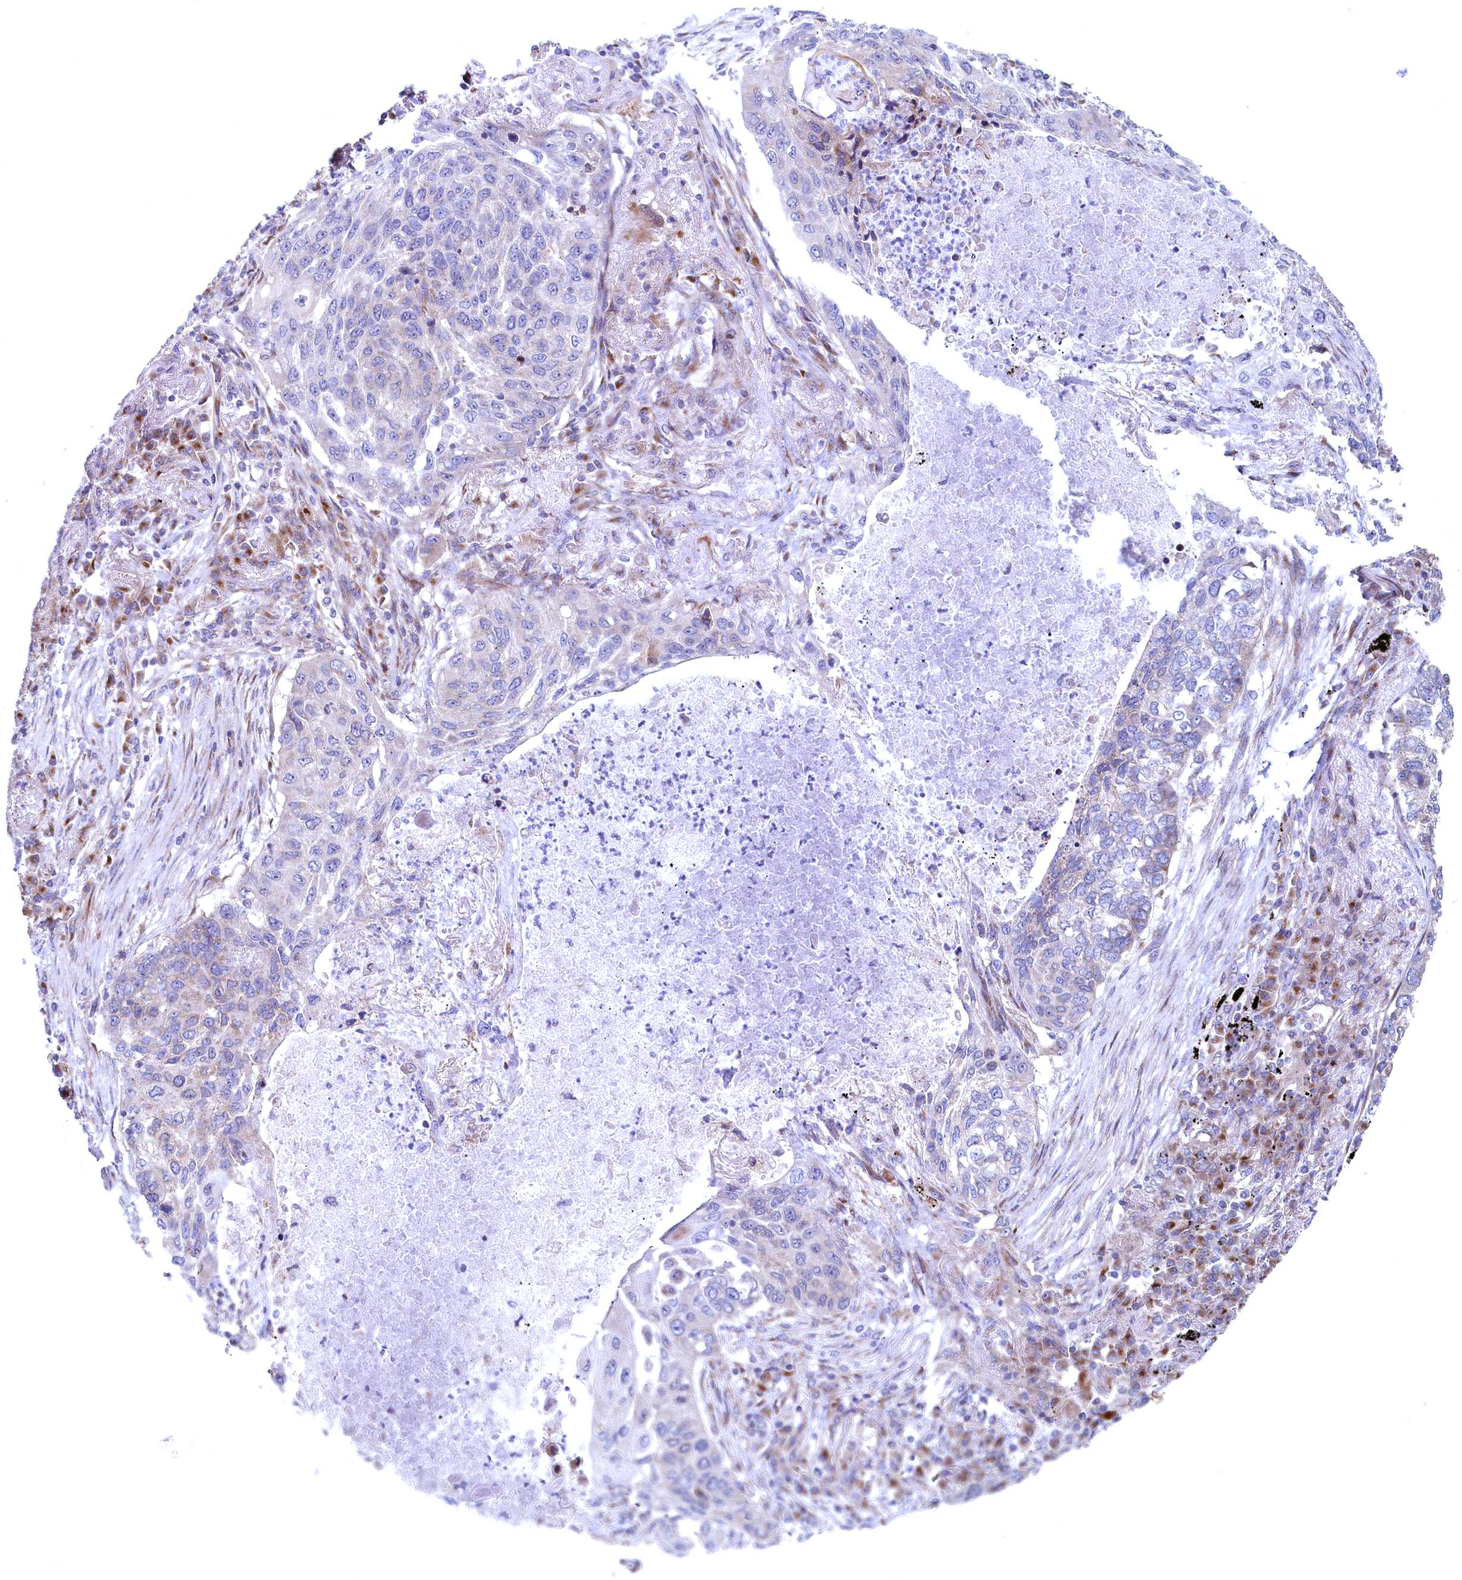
{"staining": {"intensity": "negative", "quantity": "none", "location": "none"}, "tissue": "lung cancer", "cell_type": "Tumor cells", "image_type": "cancer", "snomed": [{"axis": "morphology", "description": "Squamous cell carcinoma, NOS"}, {"axis": "topography", "description": "Lung"}], "caption": "The IHC image has no significant positivity in tumor cells of lung cancer (squamous cell carcinoma) tissue.", "gene": "MTFMT", "patient": {"sex": "female", "age": 63}}